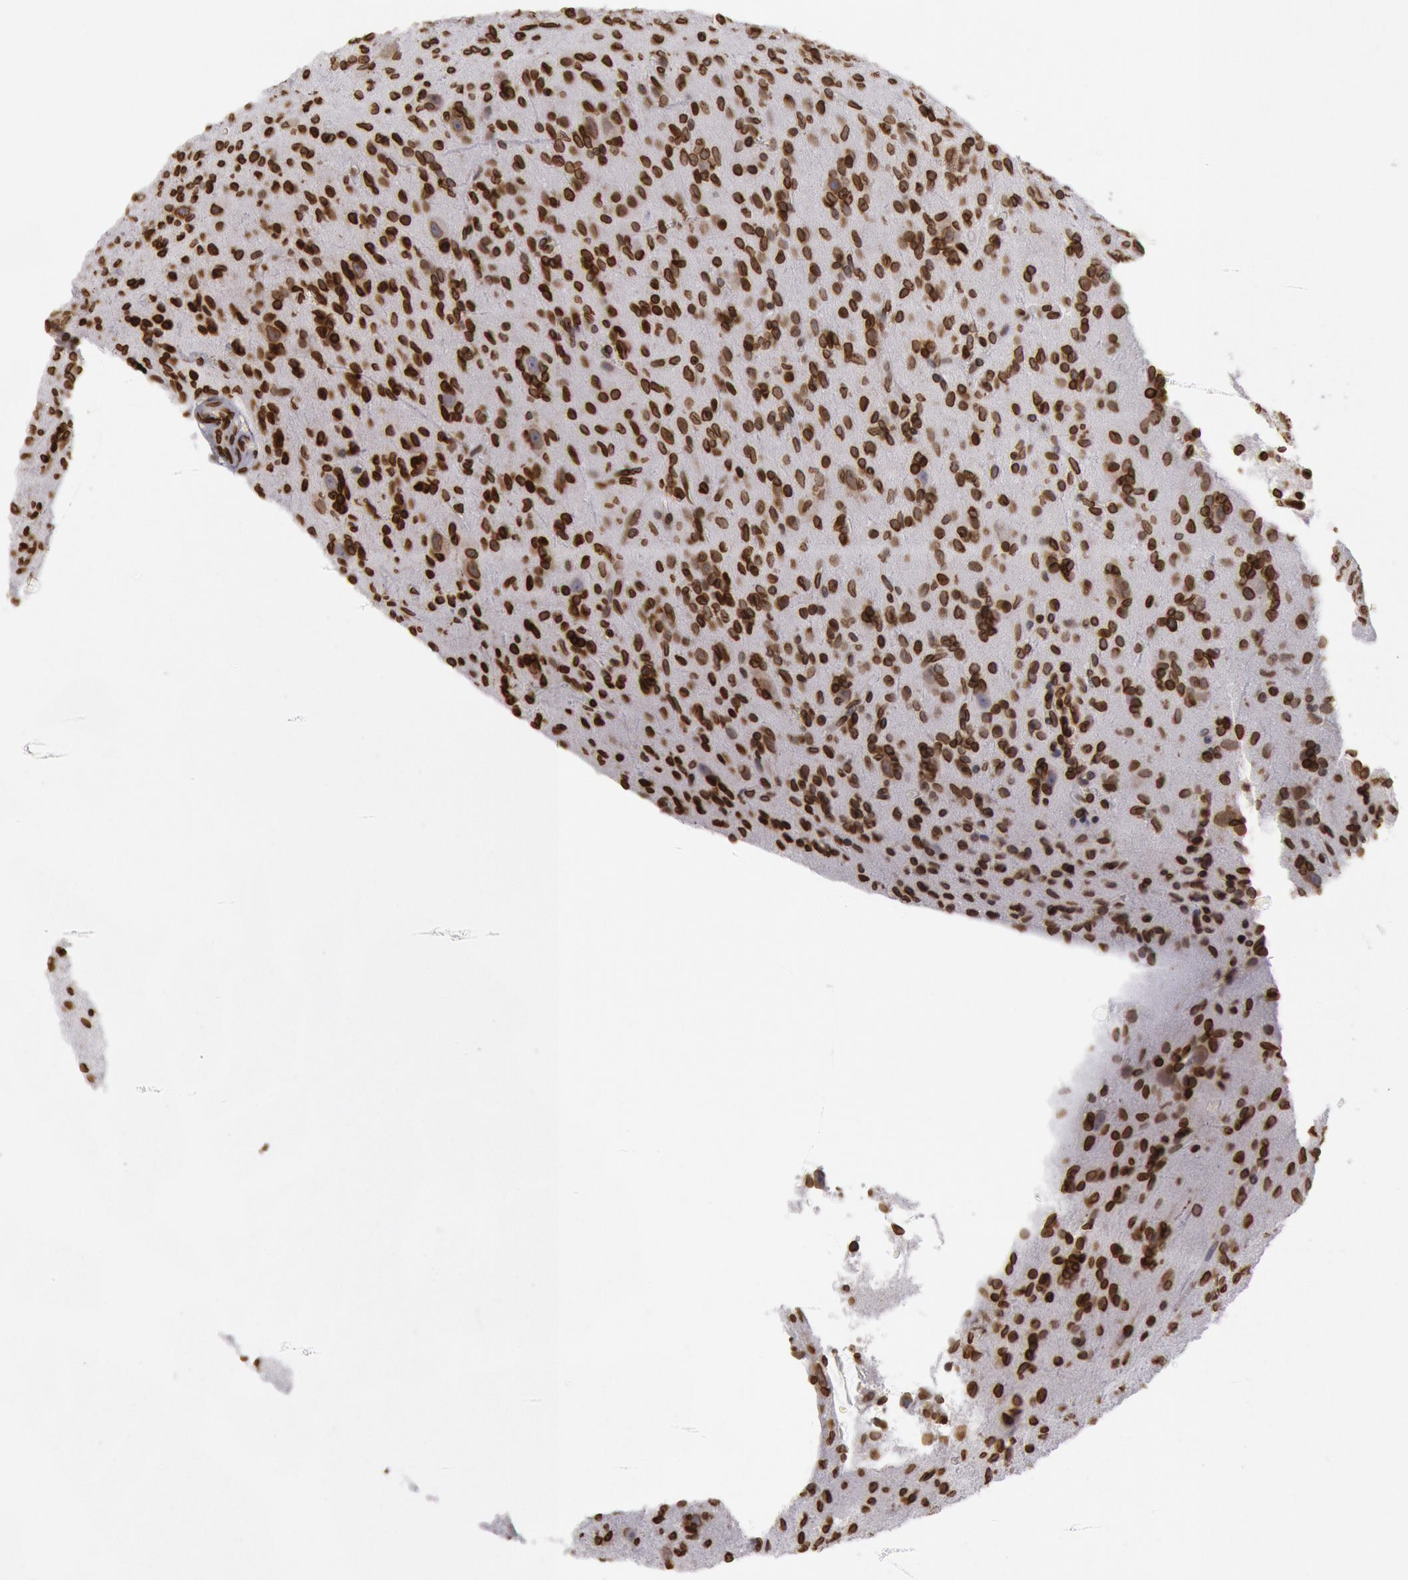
{"staining": {"intensity": "strong", "quantity": ">75%", "location": "cytoplasmic/membranous,nuclear"}, "tissue": "glioma", "cell_type": "Tumor cells", "image_type": "cancer", "snomed": [{"axis": "morphology", "description": "Glioma, malignant, Low grade"}, {"axis": "topography", "description": "Brain"}], "caption": "Strong cytoplasmic/membranous and nuclear protein positivity is present in about >75% of tumor cells in malignant glioma (low-grade).", "gene": "SUN2", "patient": {"sex": "female", "age": 15}}